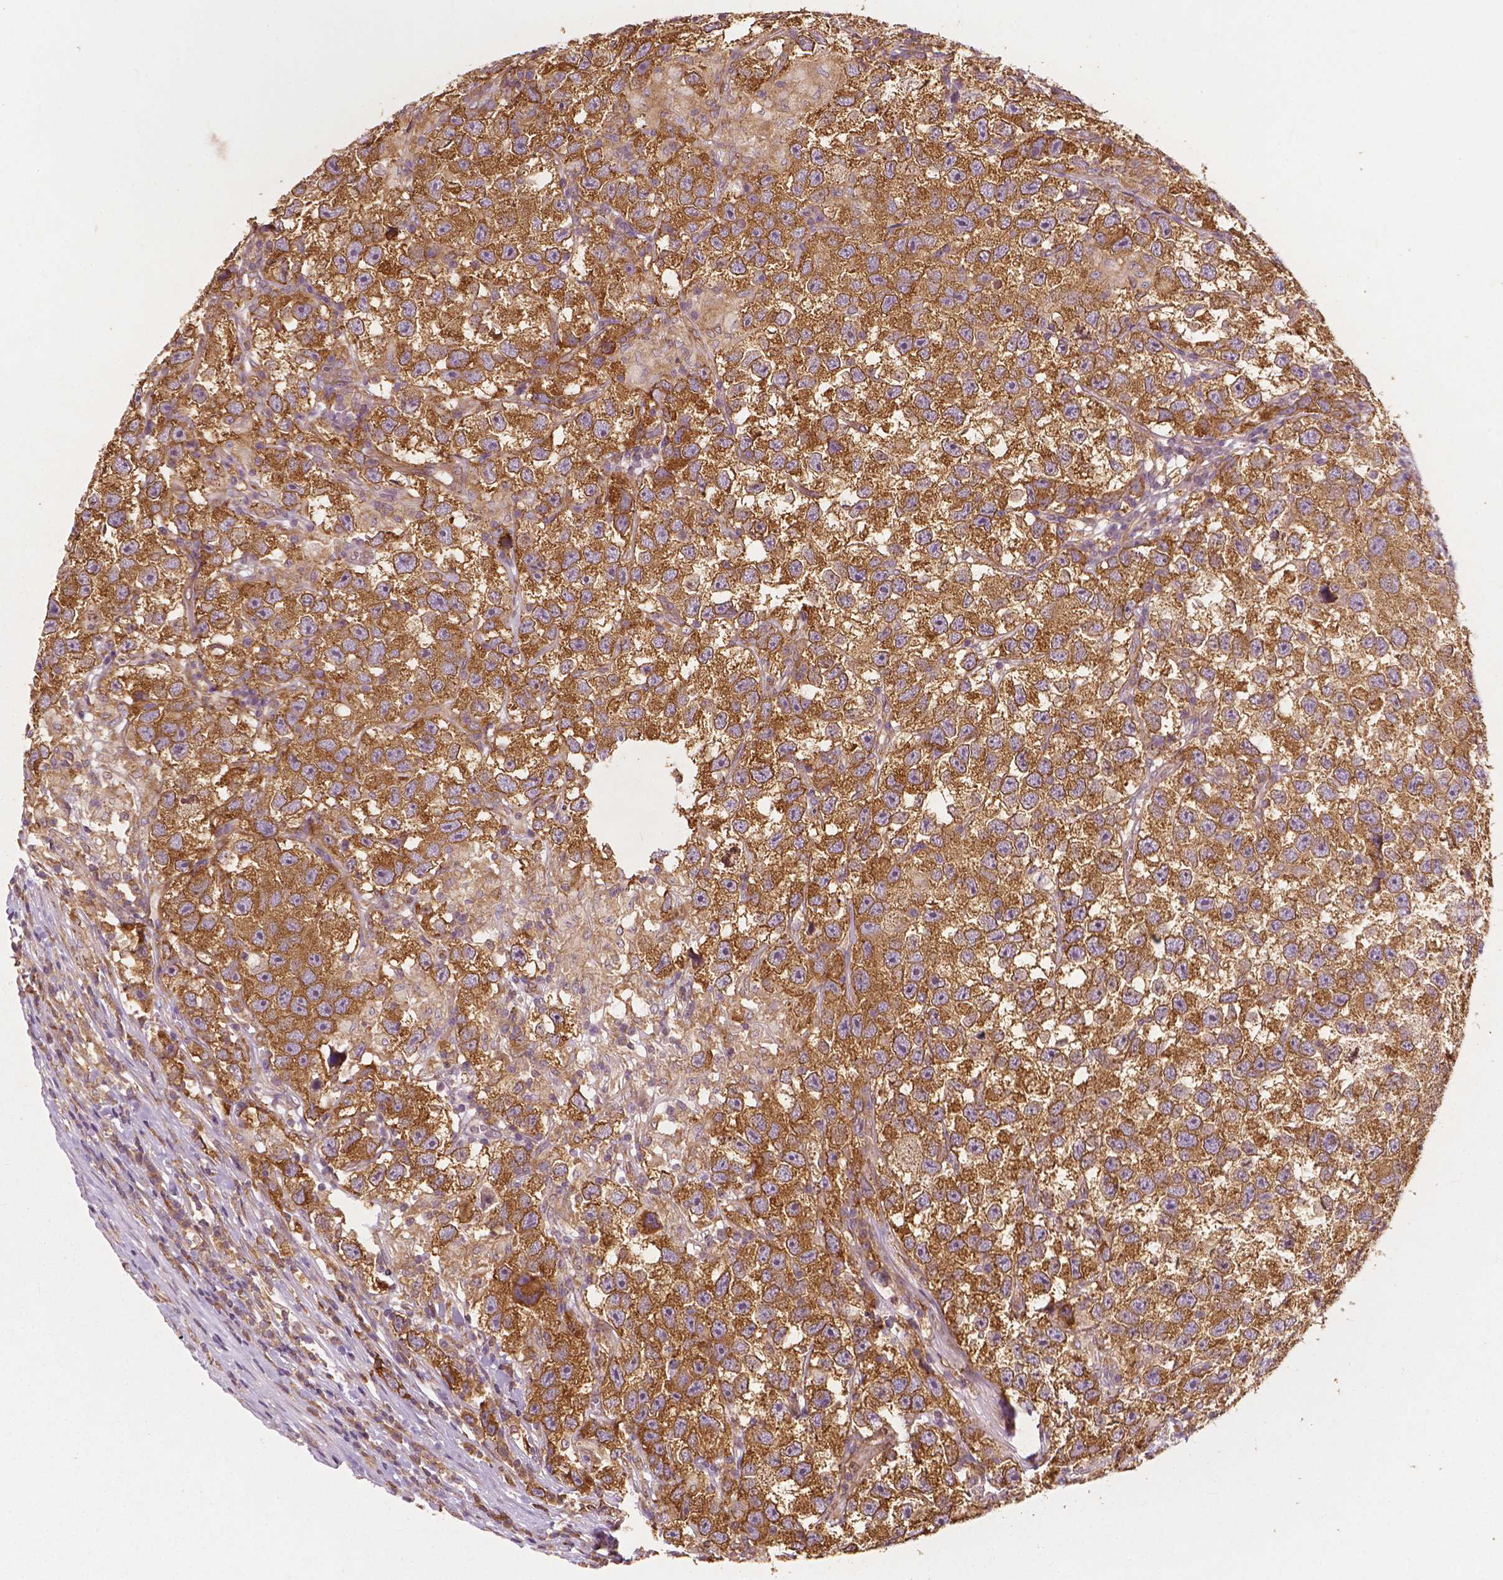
{"staining": {"intensity": "strong", "quantity": ">75%", "location": "cytoplasmic/membranous"}, "tissue": "testis cancer", "cell_type": "Tumor cells", "image_type": "cancer", "snomed": [{"axis": "morphology", "description": "Seminoma, NOS"}, {"axis": "topography", "description": "Testis"}], "caption": "The photomicrograph exhibits immunohistochemical staining of seminoma (testis). There is strong cytoplasmic/membranous staining is appreciated in approximately >75% of tumor cells. The protein is stained brown, and the nuclei are stained in blue (DAB IHC with brightfield microscopy, high magnification).", "gene": "G3BP1", "patient": {"sex": "male", "age": 26}}